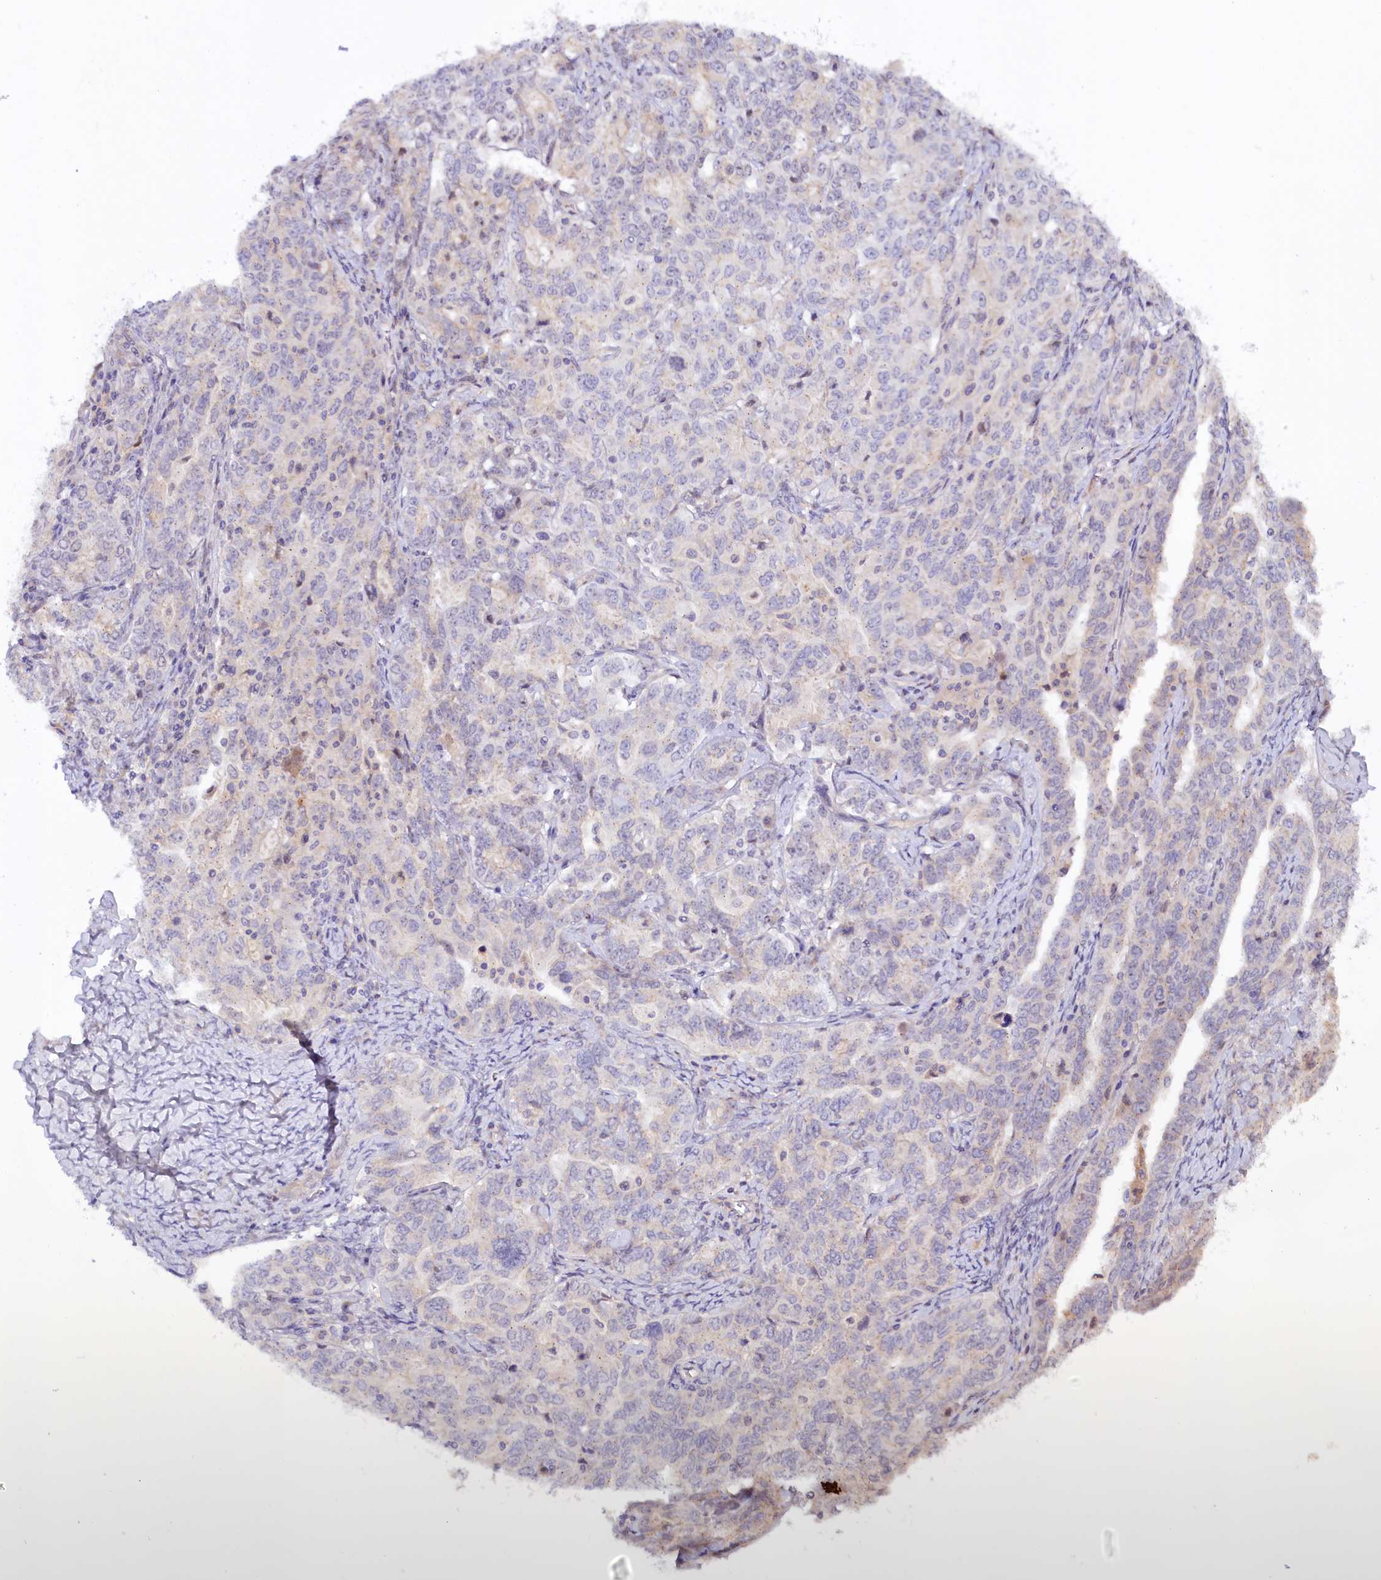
{"staining": {"intensity": "weak", "quantity": "<25%", "location": "cytoplasmic/membranous"}, "tissue": "ovarian cancer", "cell_type": "Tumor cells", "image_type": "cancer", "snomed": [{"axis": "morphology", "description": "Carcinoma, endometroid"}, {"axis": "topography", "description": "Ovary"}], "caption": "The immunohistochemistry (IHC) photomicrograph has no significant positivity in tumor cells of ovarian endometroid carcinoma tissue.", "gene": "NEDD1", "patient": {"sex": "female", "age": 62}}